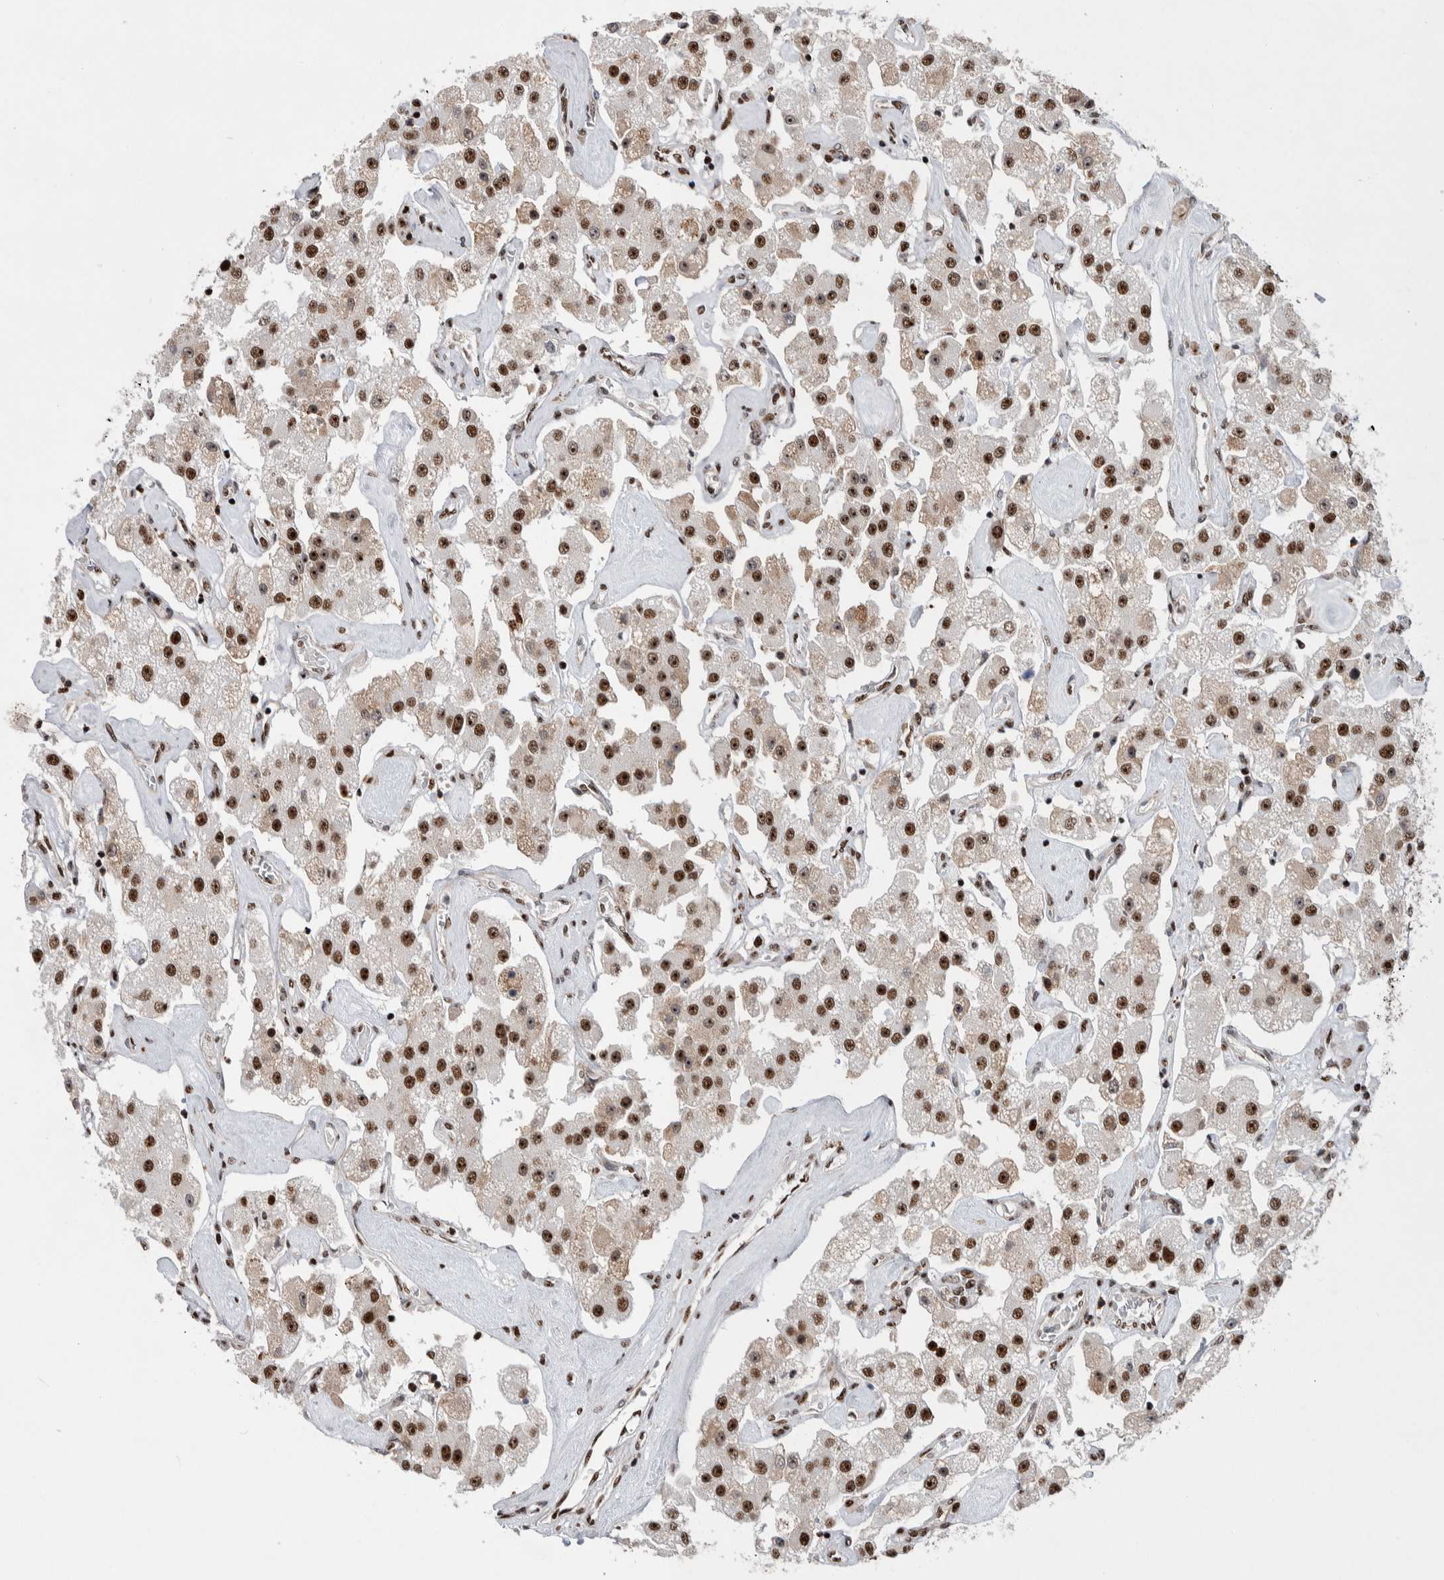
{"staining": {"intensity": "strong", "quantity": ">75%", "location": "nuclear"}, "tissue": "carcinoid", "cell_type": "Tumor cells", "image_type": "cancer", "snomed": [{"axis": "morphology", "description": "Carcinoid, malignant, NOS"}, {"axis": "topography", "description": "Pancreas"}], "caption": "IHC of carcinoid reveals high levels of strong nuclear expression in about >75% of tumor cells.", "gene": "NCL", "patient": {"sex": "male", "age": 41}}